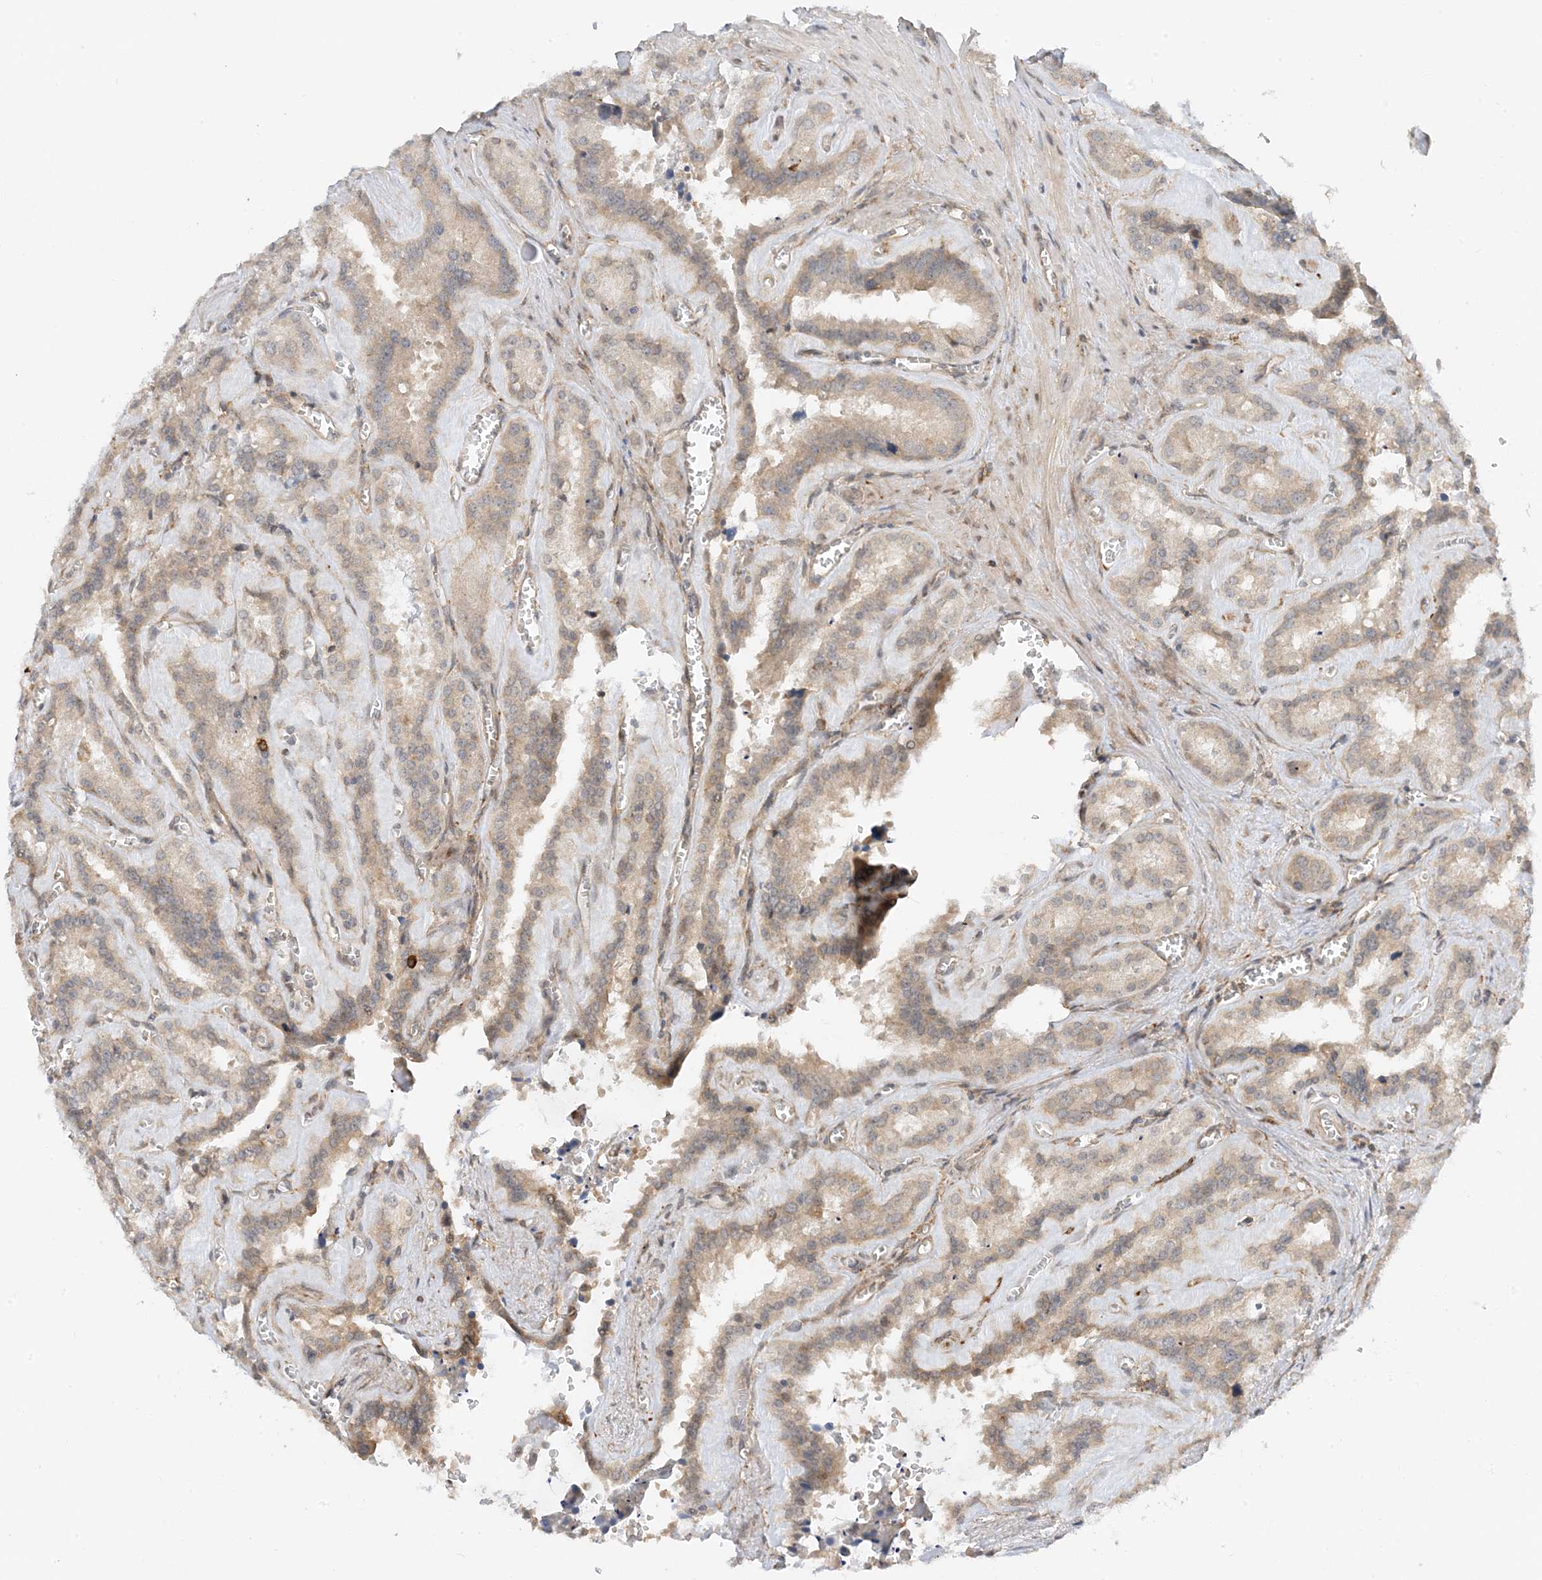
{"staining": {"intensity": "weak", "quantity": ">75%", "location": "cytoplasmic/membranous"}, "tissue": "seminal vesicle", "cell_type": "Glandular cells", "image_type": "normal", "snomed": [{"axis": "morphology", "description": "Normal tissue, NOS"}, {"axis": "topography", "description": "Prostate"}, {"axis": "topography", "description": "Seminal veicle"}], "caption": "The micrograph demonstrates immunohistochemical staining of benign seminal vesicle. There is weak cytoplasmic/membranous positivity is appreciated in approximately >75% of glandular cells. The staining is performed using DAB brown chromogen to label protein expression. The nuclei are counter-stained blue using hematoxylin.", "gene": "SCARF2", "patient": {"sex": "male", "age": 59}}